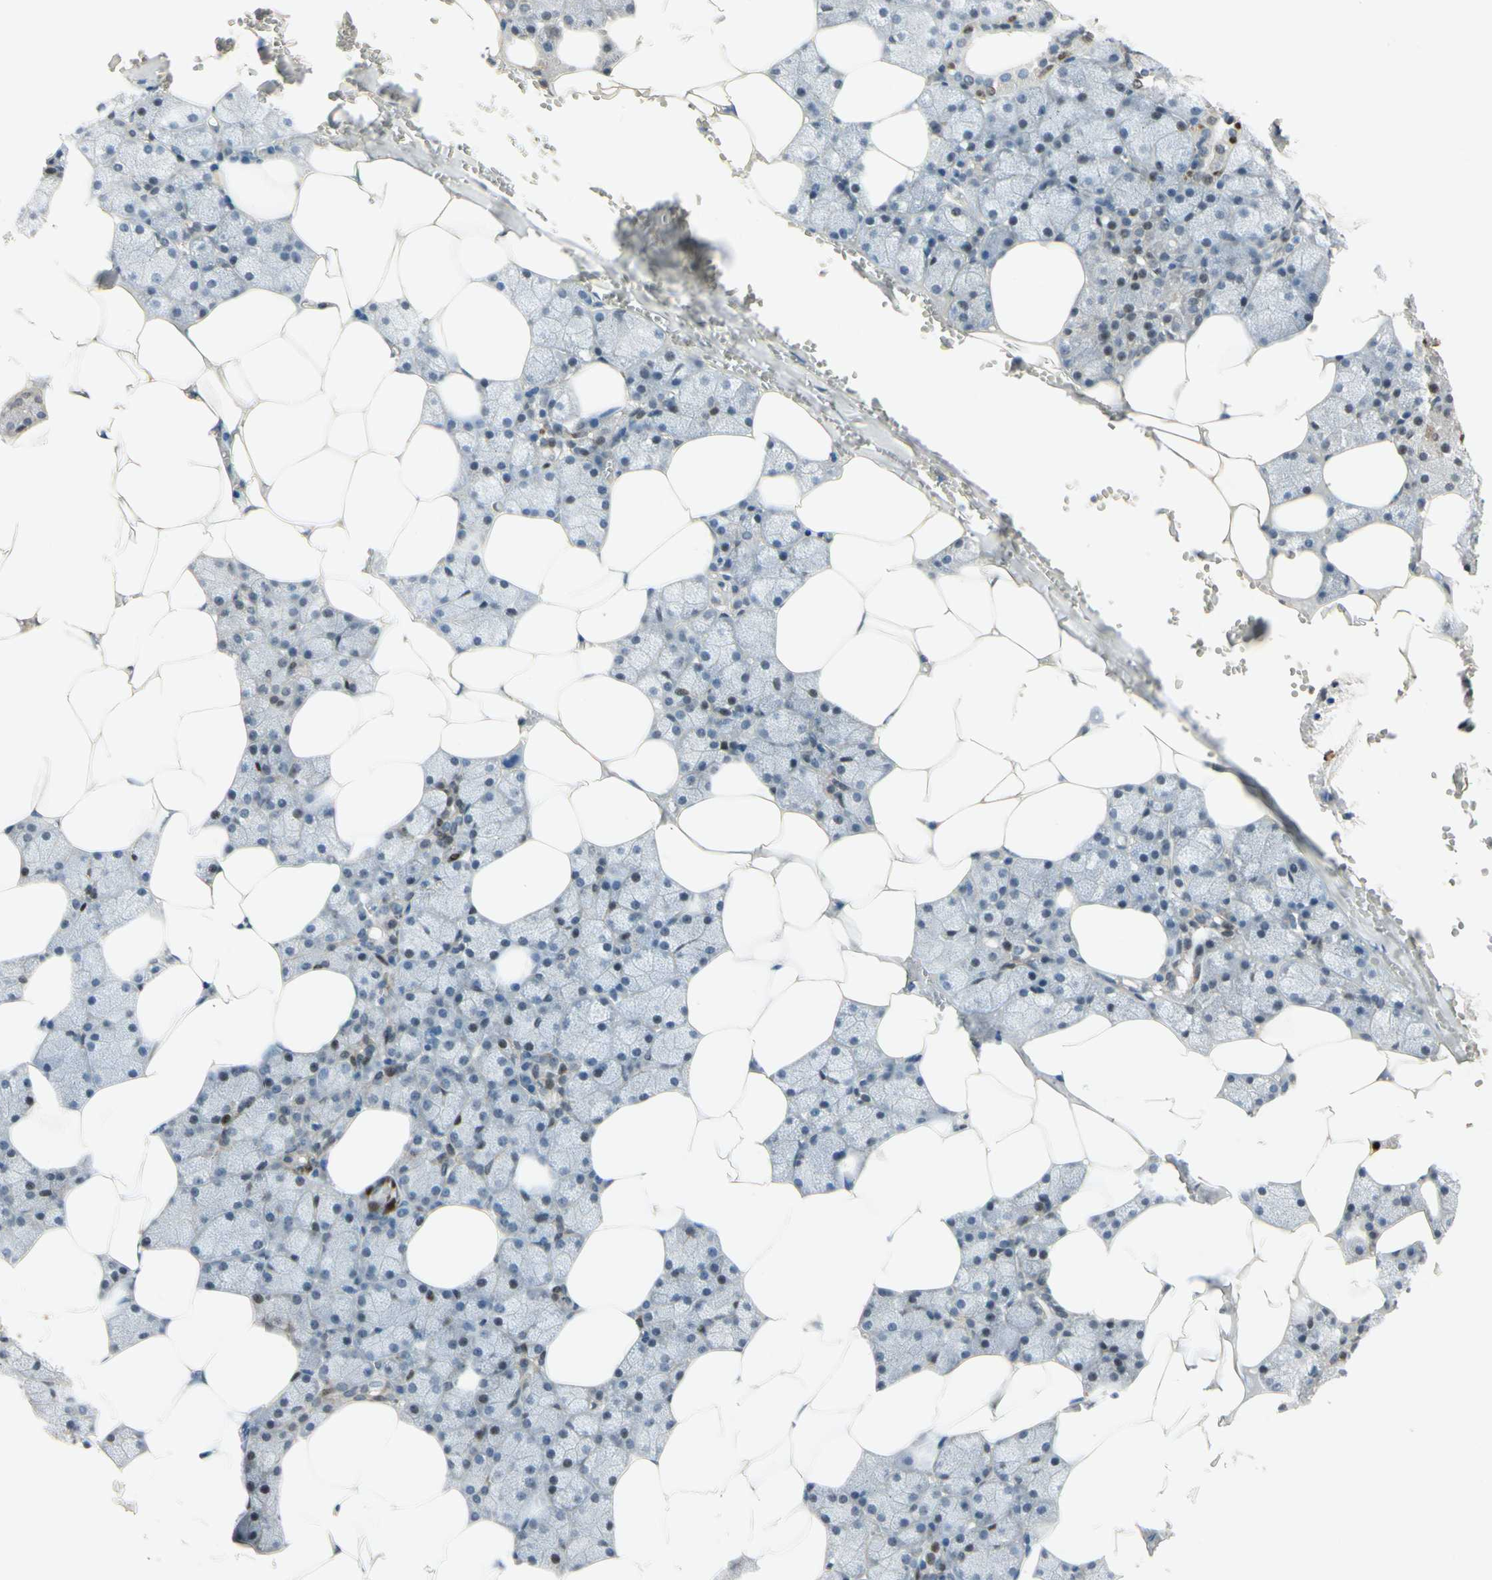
{"staining": {"intensity": "strong", "quantity": "<25%", "location": "nuclear"}, "tissue": "salivary gland", "cell_type": "Glandular cells", "image_type": "normal", "snomed": [{"axis": "morphology", "description": "Normal tissue, NOS"}, {"axis": "topography", "description": "Salivary gland"}], "caption": "Immunohistochemical staining of normal salivary gland reveals medium levels of strong nuclear staining in approximately <25% of glandular cells.", "gene": "HSPA1B", "patient": {"sex": "male", "age": 62}}